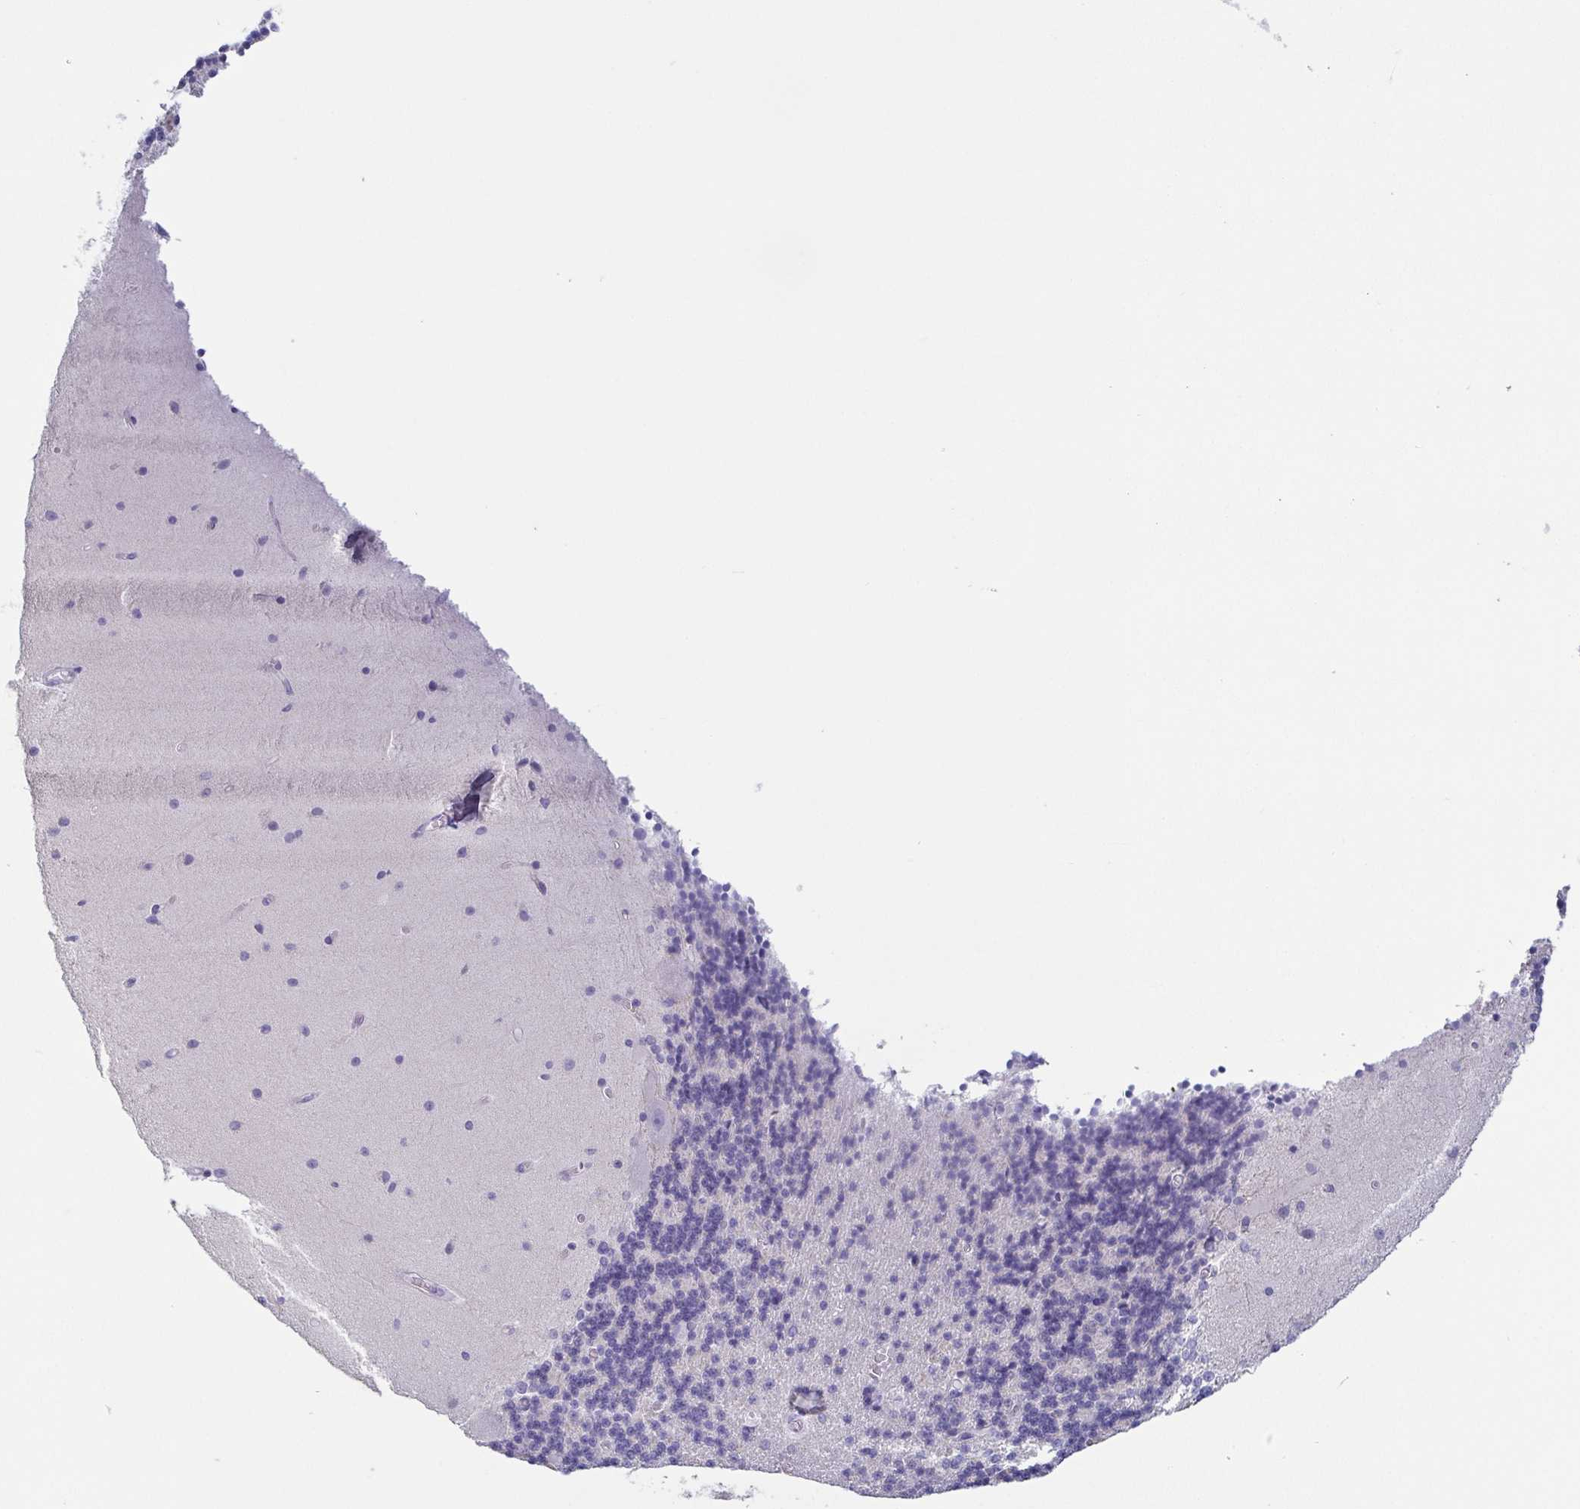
{"staining": {"intensity": "negative", "quantity": "none", "location": "none"}, "tissue": "cerebellum", "cell_type": "Cells in granular layer", "image_type": "normal", "snomed": [{"axis": "morphology", "description": "Normal tissue, NOS"}, {"axis": "topography", "description": "Cerebellum"}], "caption": "High magnification brightfield microscopy of benign cerebellum stained with DAB (3,3'-diaminobenzidine) (brown) and counterstained with hematoxylin (blue): cells in granular layer show no significant expression. (DAB (3,3'-diaminobenzidine) IHC visualized using brightfield microscopy, high magnification).", "gene": "PRR27", "patient": {"sex": "female", "age": 54}}